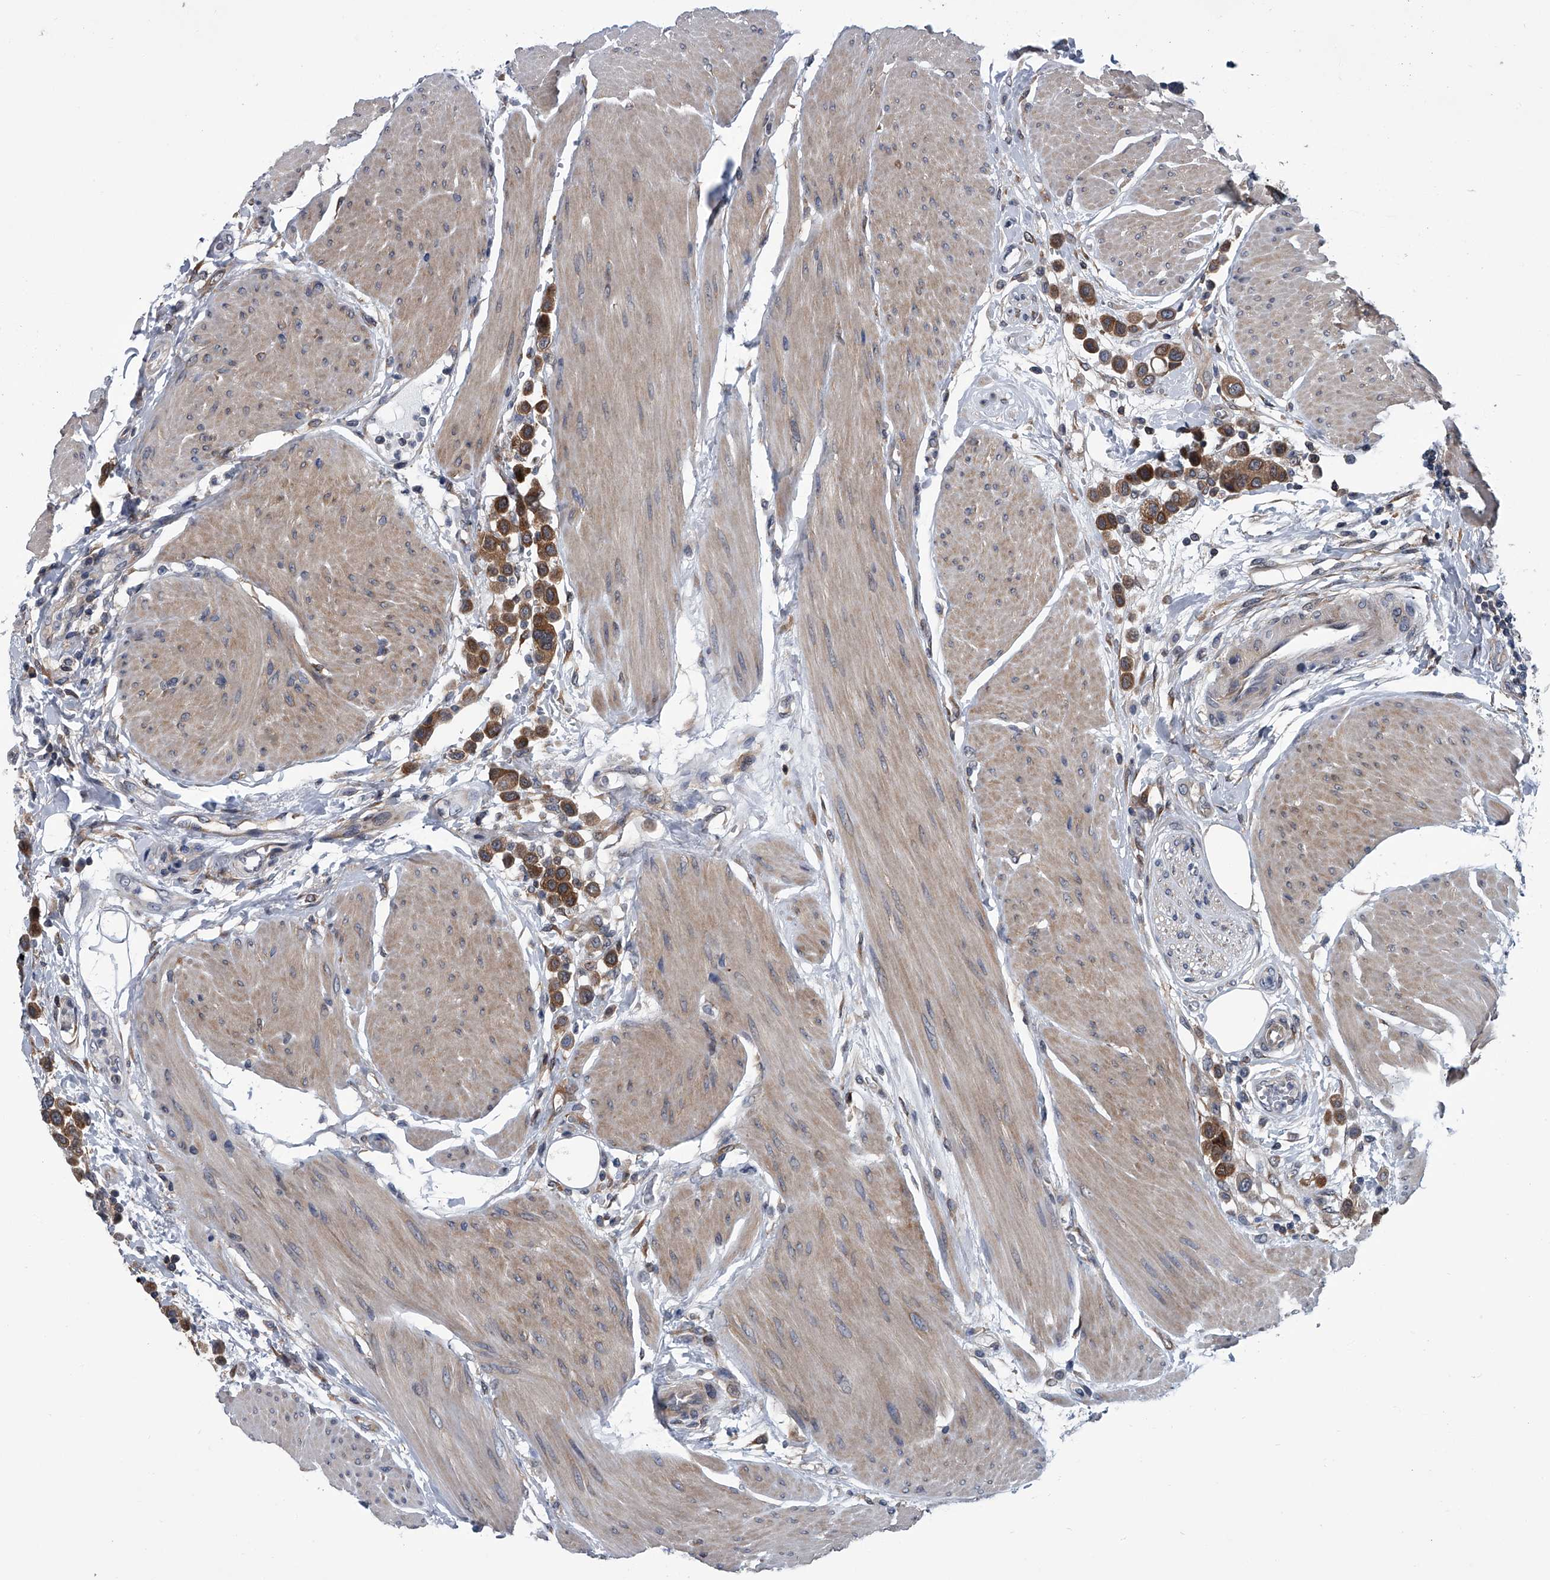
{"staining": {"intensity": "moderate", "quantity": ">75%", "location": "cytoplasmic/membranous"}, "tissue": "urothelial cancer", "cell_type": "Tumor cells", "image_type": "cancer", "snomed": [{"axis": "morphology", "description": "Urothelial carcinoma, High grade"}, {"axis": "topography", "description": "Urinary bladder"}], "caption": "Human urothelial cancer stained with a brown dye shows moderate cytoplasmic/membranous positive positivity in about >75% of tumor cells.", "gene": "PPP2R5D", "patient": {"sex": "male", "age": 50}}